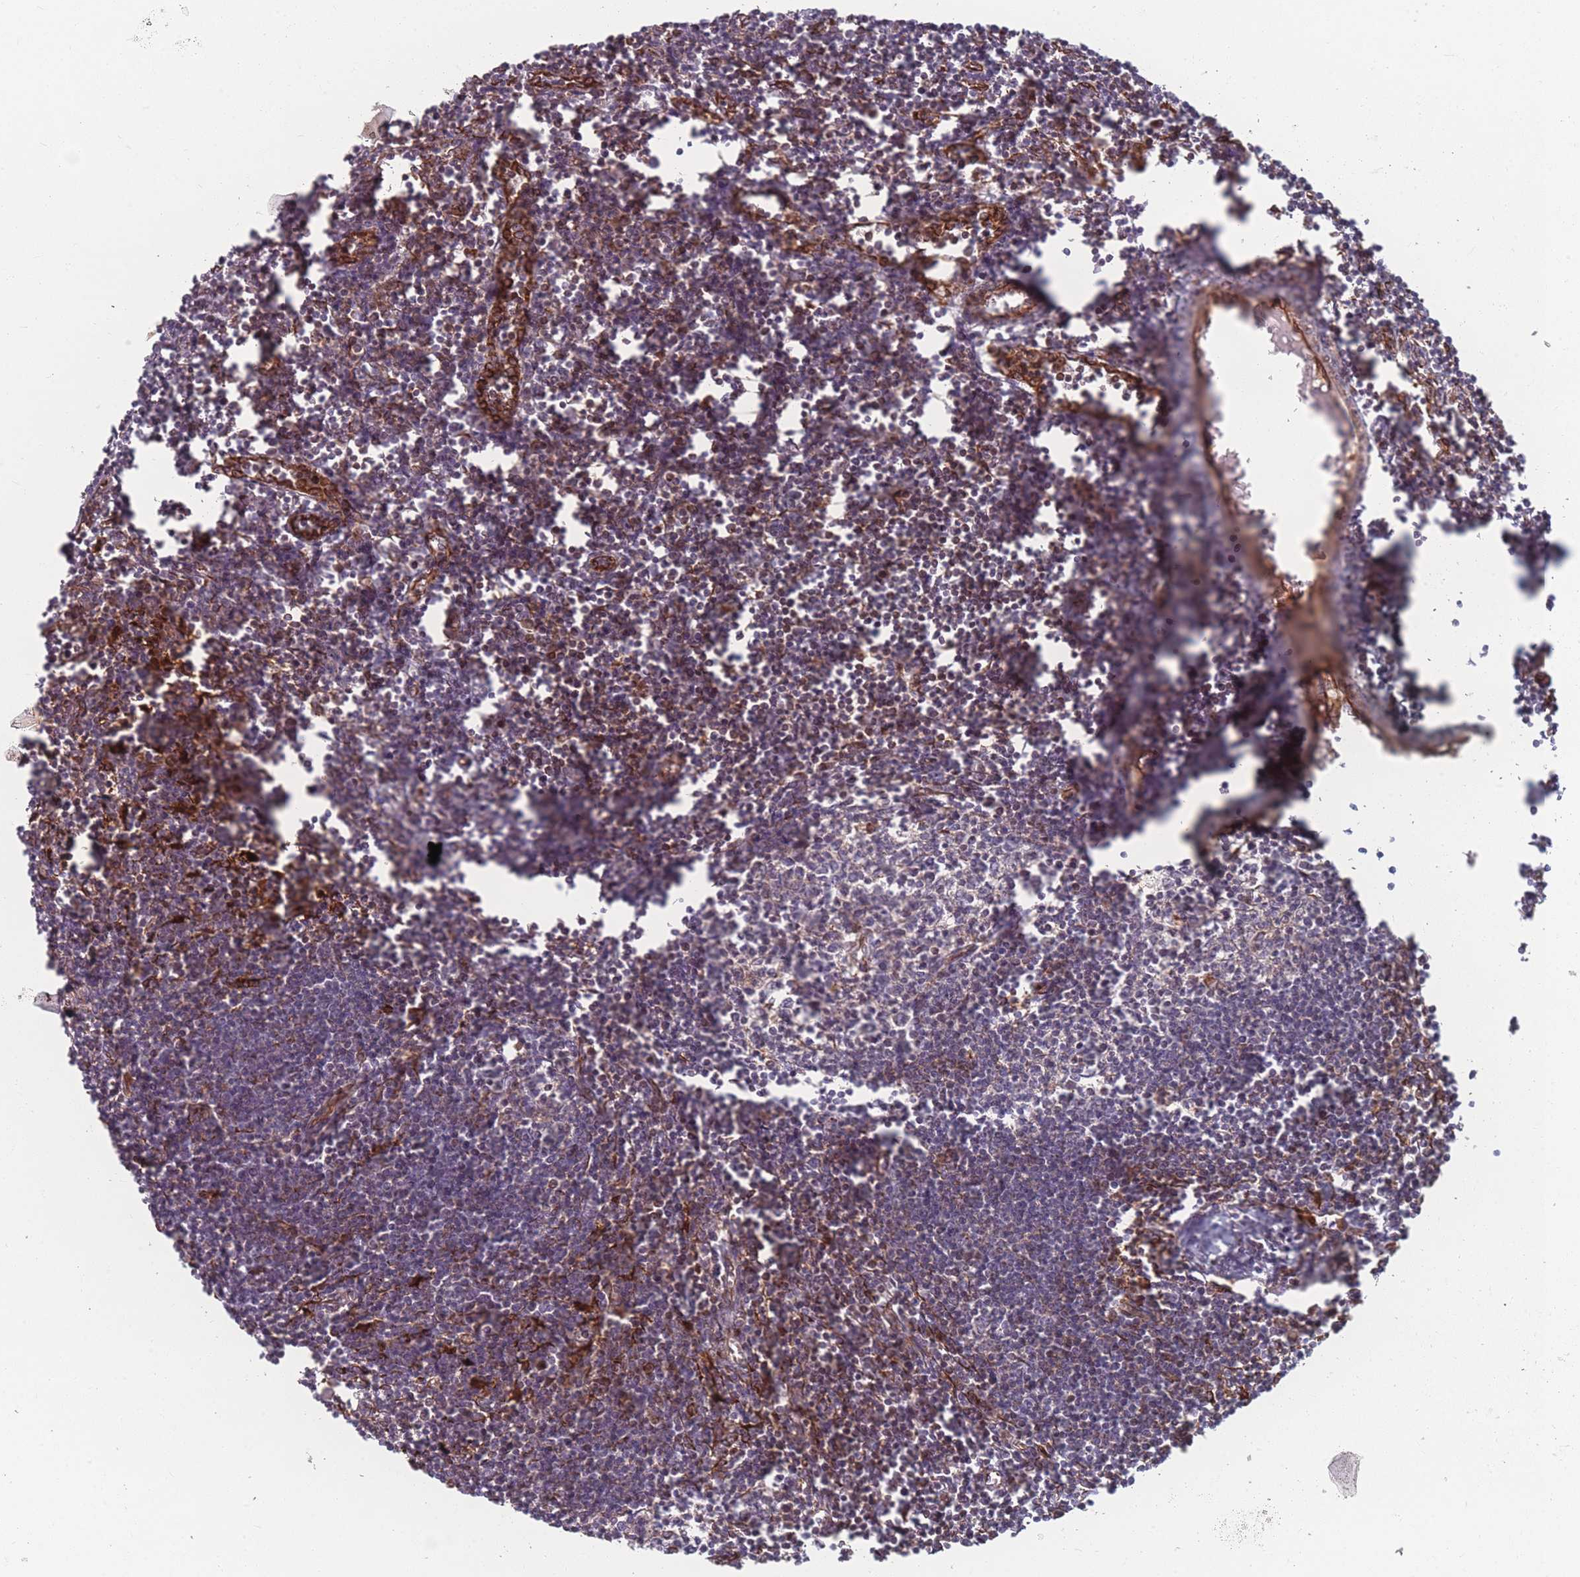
{"staining": {"intensity": "negative", "quantity": "none", "location": "none"}, "tissue": "lymph node", "cell_type": "Germinal center cells", "image_type": "normal", "snomed": [{"axis": "morphology", "description": "Normal tissue, NOS"}, {"axis": "morphology", "description": "Malignant melanoma, Metastatic site"}, {"axis": "topography", "description": "Lymph node"}], "caption": "A high-resolution micrograph shows immunohistochemistry staining of benign lymph node, which shows no significant positivity in germinal center cells. (Brightfield microscopy of DAB (3,3'-diaminobenzidine) IHC at high magnification).", "gene": "EEF1AKMT2", "patient": {"sex": "male", "age": 41}}